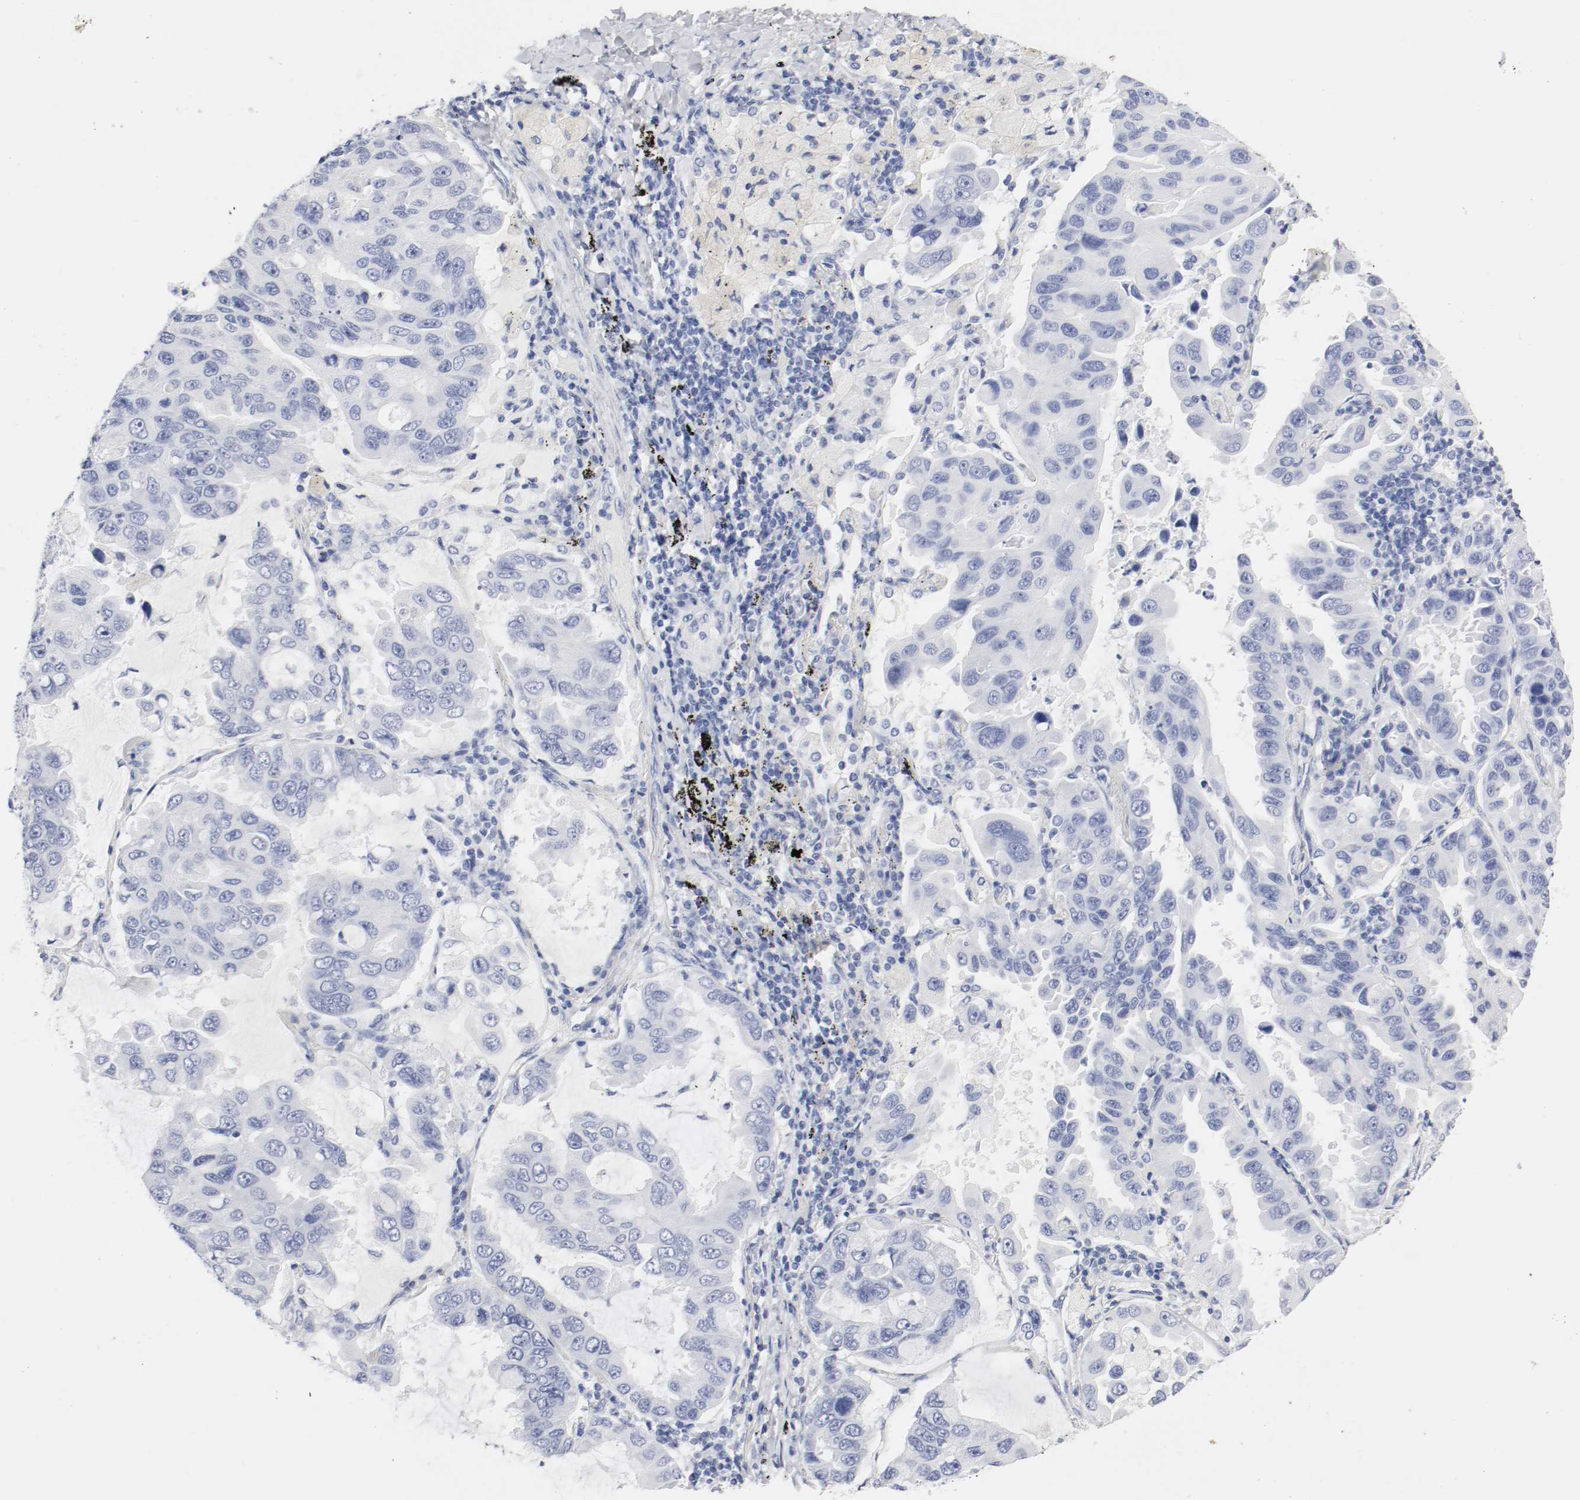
{"staining": {"intensity": "negative", "quantity": "none", "location": "none"}, "tissue": "lung cancer", "cell_type": "Tumor cells", "image_type": "cancer", "snomed": [{"axis": "morphology", "description": "Adenocarcinoma, NOS"}, {"axis": "topography", "description": "Lung"}], "caption": "IHC image of human lung adenocarcinoma stained for a protein (brown), which demonstrates no positivity in tumor cells.", "gene": "GAD1", "patient": {"sex": "male", "age": 64}}